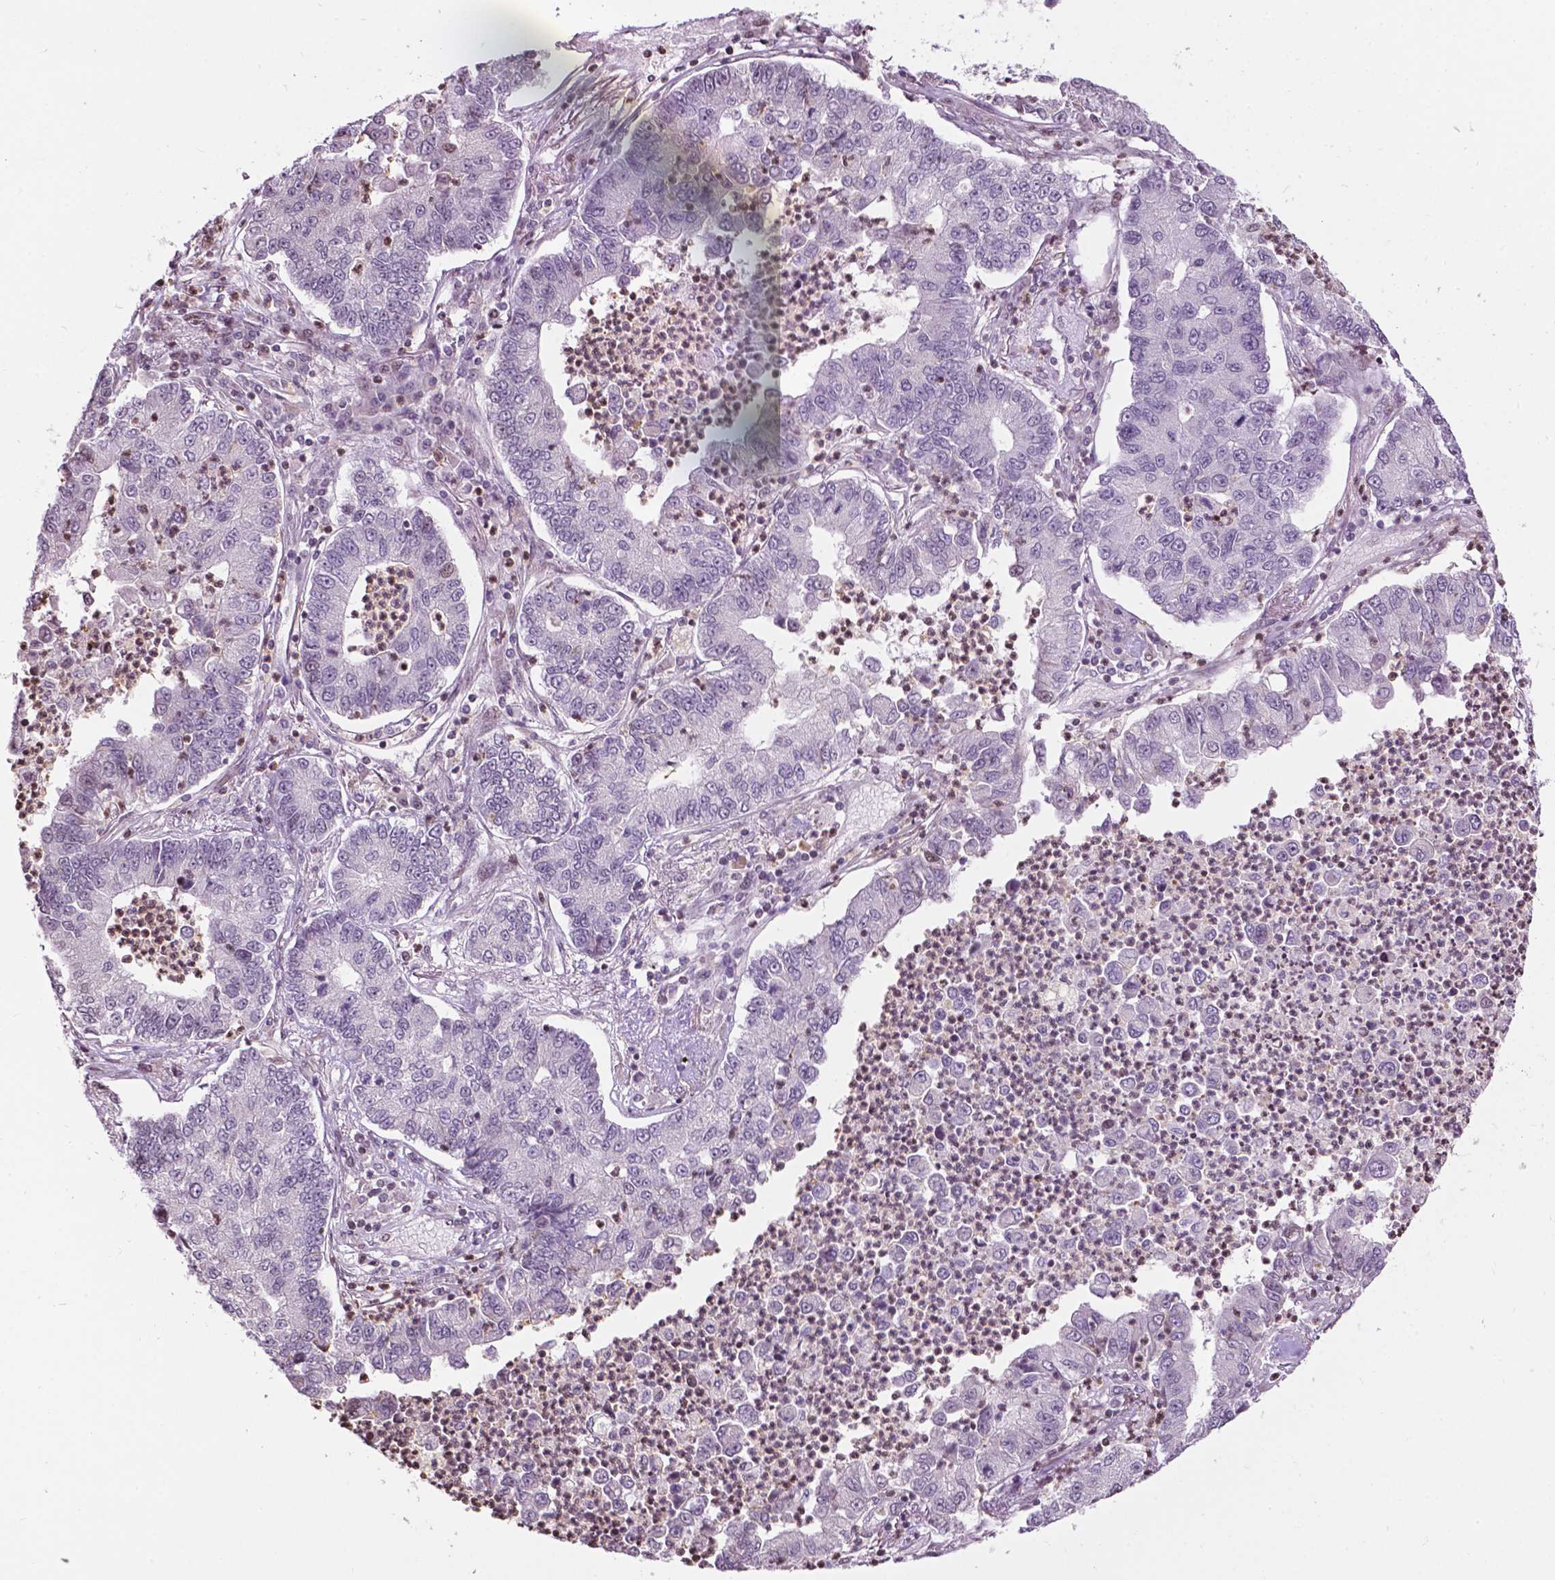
{"staining": {"intensity": "negative", "quantity": "none", "location": "none"}, "tissue": "lung cancer", "cell_type": "Tumor cells", "image_type": "cancer", "snomed": [{"axis": "morphology", "description": "Adenocarcinoma, NOS"}, {"axis": "topography", "description": "Lung"}], "caption": "Photomicrograph shows no significant protein expression in tumor cells of lung cancer (adenocarcinoma).", "gene": "PTPN18", "patient": {"sex": "female", "age": 57}}